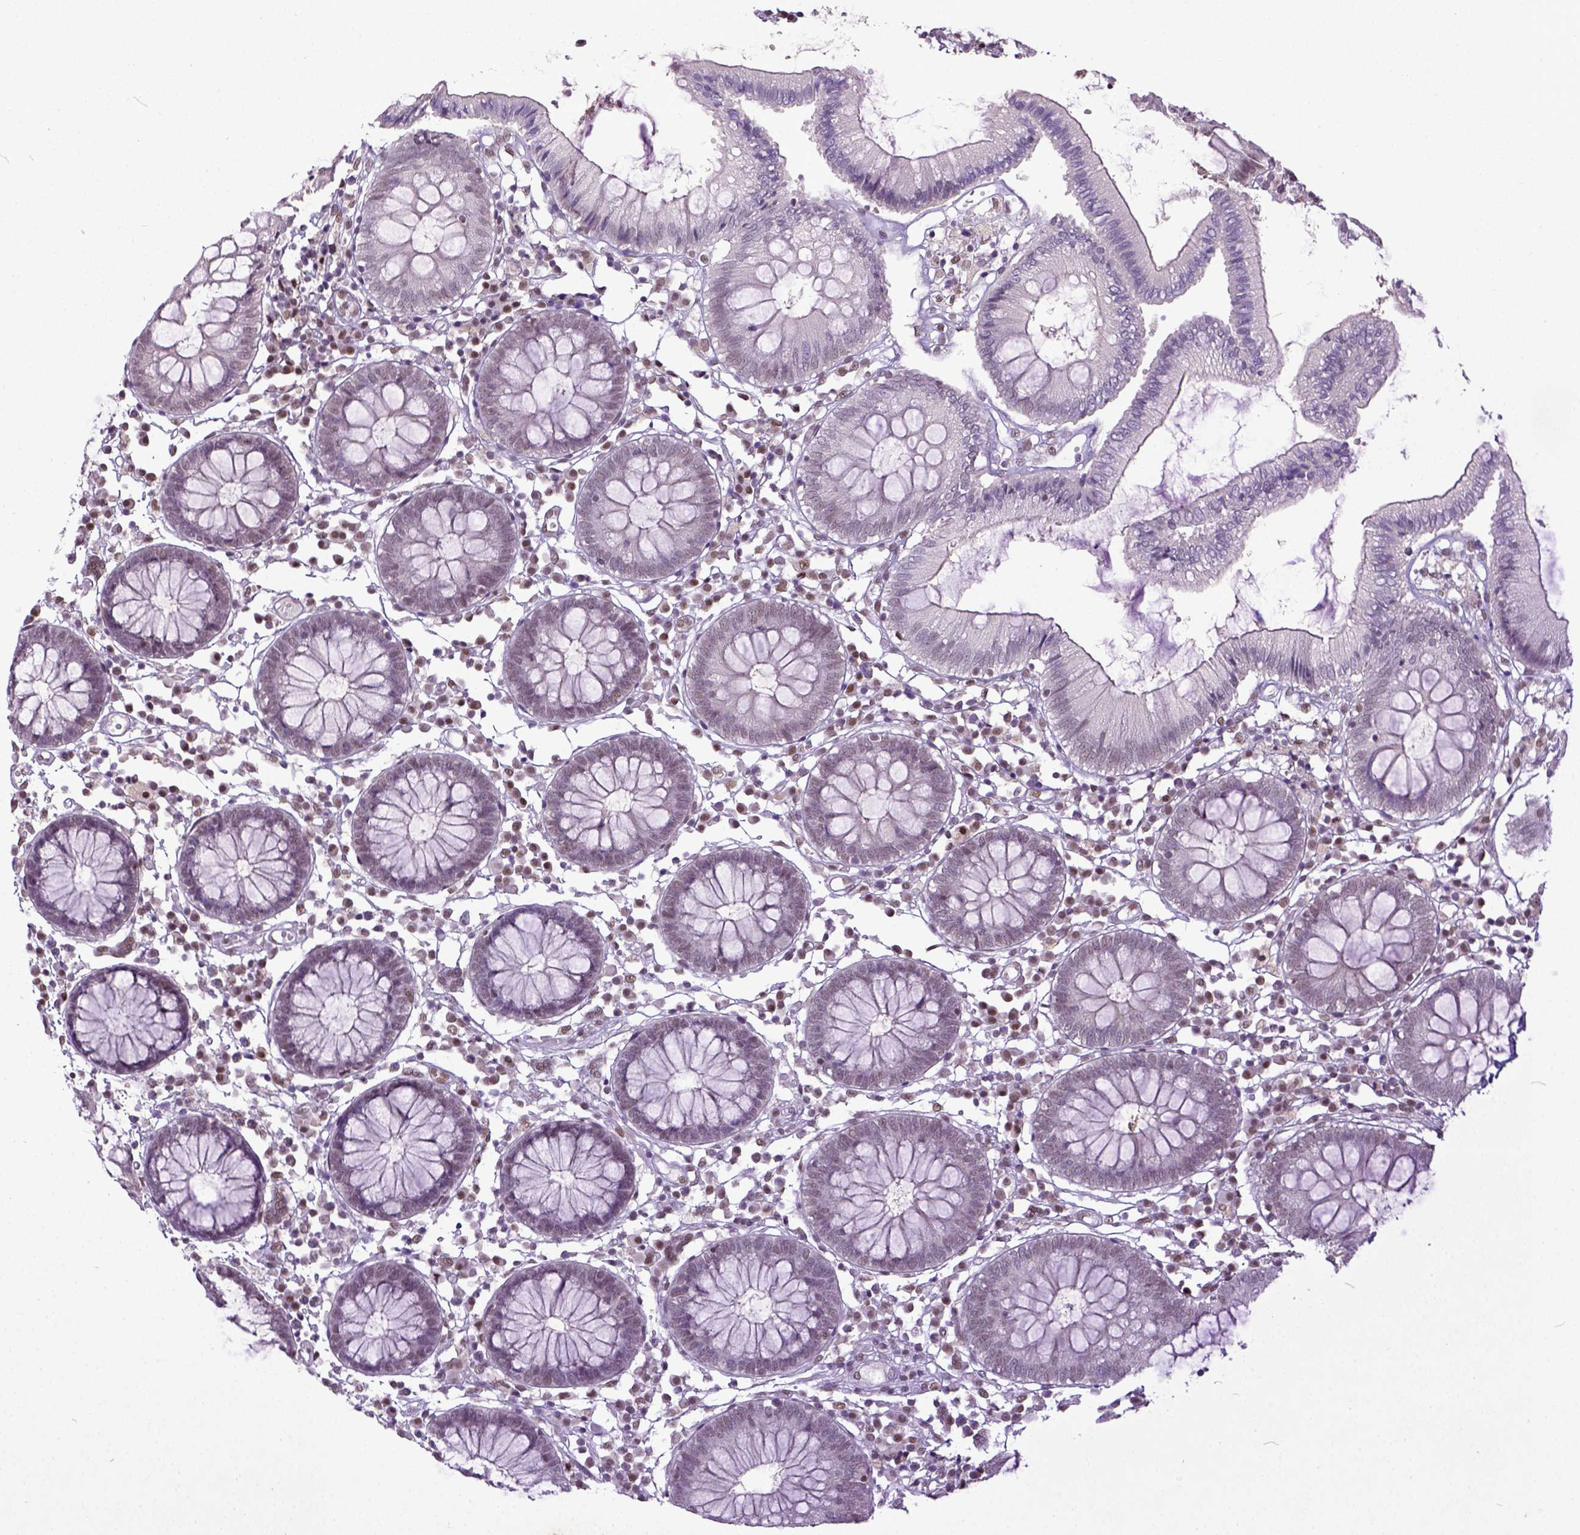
{"staining": {"intensity": "moderate", "quantity": ">75%", "location": "nuclear"}, "tissue": "colon", "cell_type": "Endothelial cells", "image_type": "normal", "snomed": [{"axis": "morphology", "description": "Normal tissue, NOS"}, {"axis": "morphology", "description": "Adenocarcinoma, NOS"}, {"axis": "topography", "description": "Colon"}], "caption": "A brown stain shows moderate nuclear staining of a protein in endothelial cells of benign human colon. The staining is performed using DAB (3,3'-diaminobenzidine) brown chromogen to label protein expression. The nuclei are counter-stained blue using hematoxylin.", "gene": "ERCC1", "patient": {"sex": "male", "age": 83}}